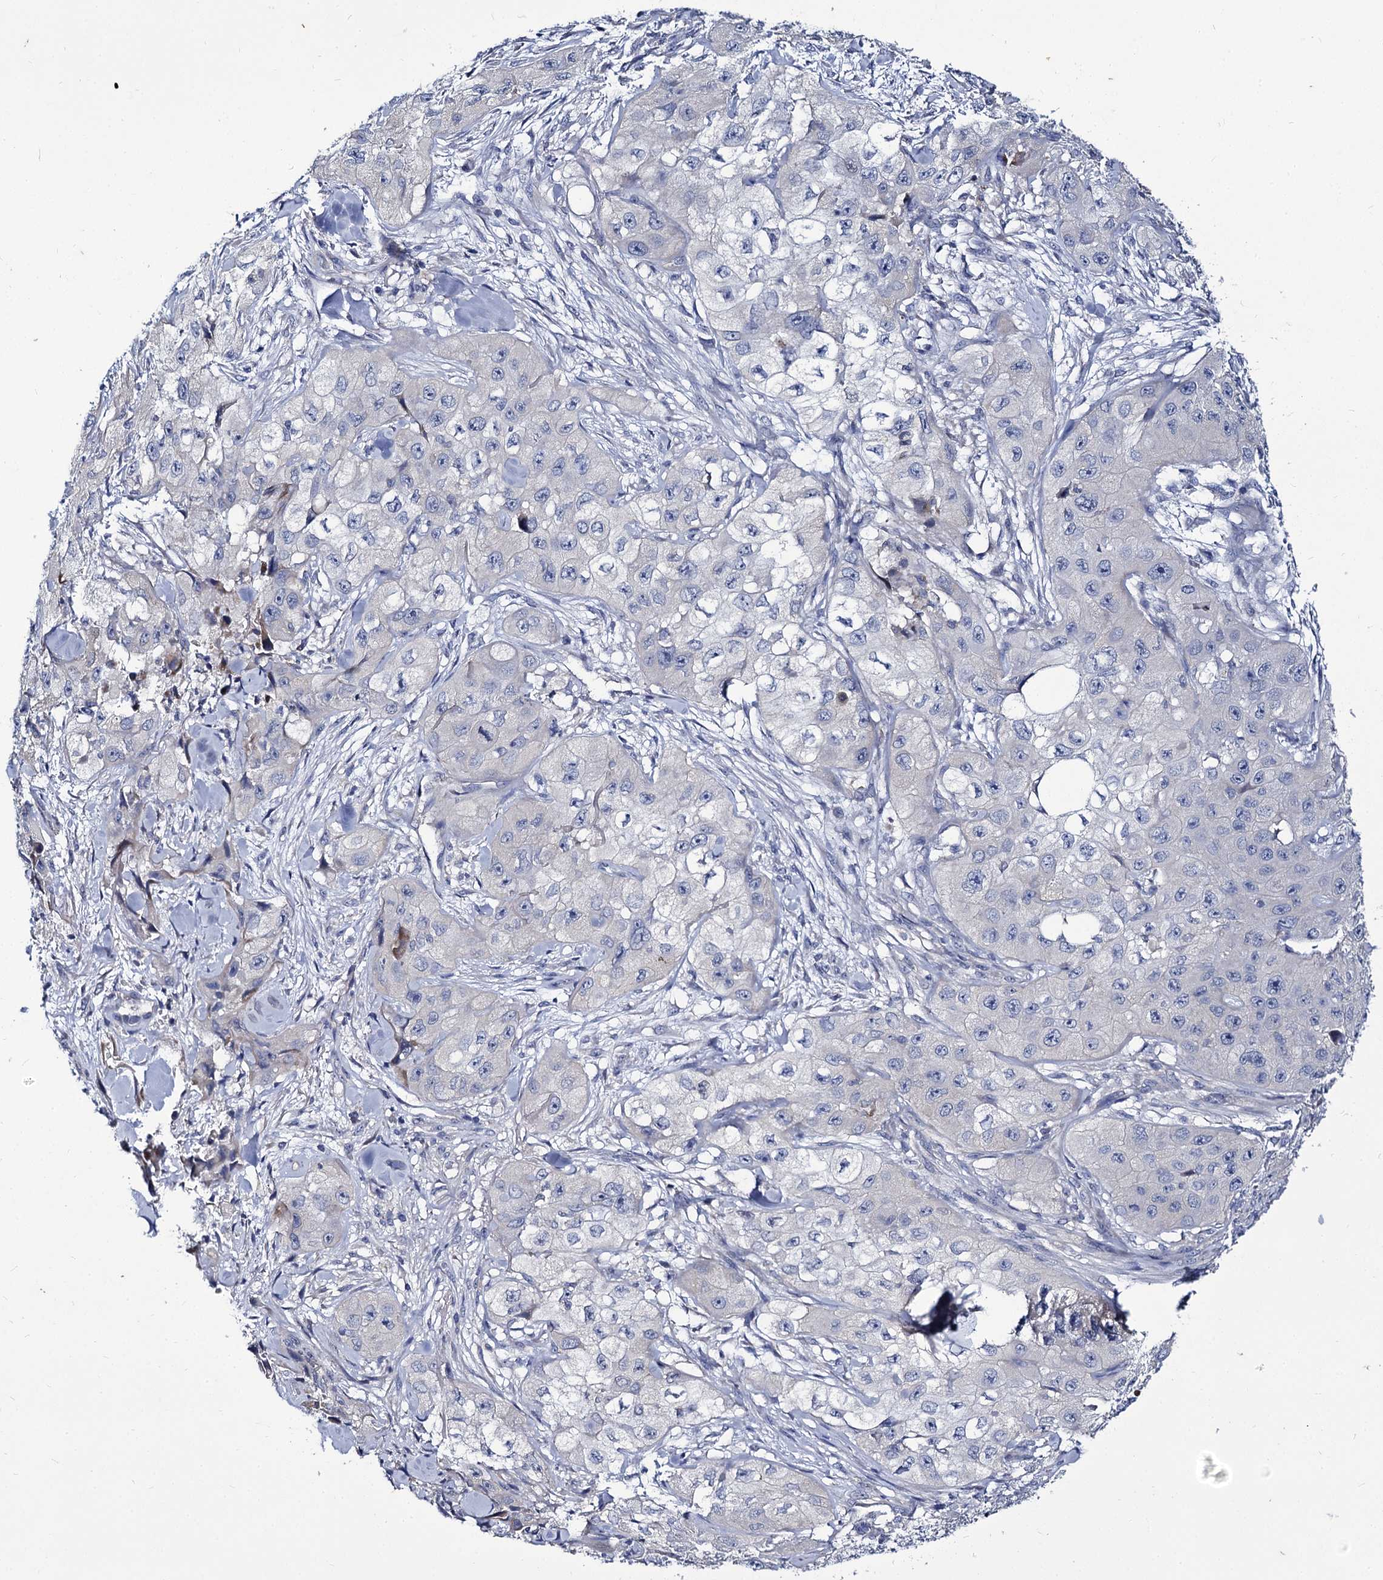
{"staining": {"intensity": "negative", "quantity": "none", "location": "none"}, "tissue": "skin cancer", "cell_type": "Tumor cells", "image_type": "cancer", "snomed": [{"axis": "morphology", "description": "Squamous cell carcinoma, NOS"}, {"axis": "topography", "description": "Skin"}, {"axis": "topography", "description": "Subcutis"}], "caption": "Image shows no protein staining in tumor cells of skin cancer (squamous cell carcinoma) tissue.", "gene": "PANX2", "patient": {"sex": "male", "age": 73}}